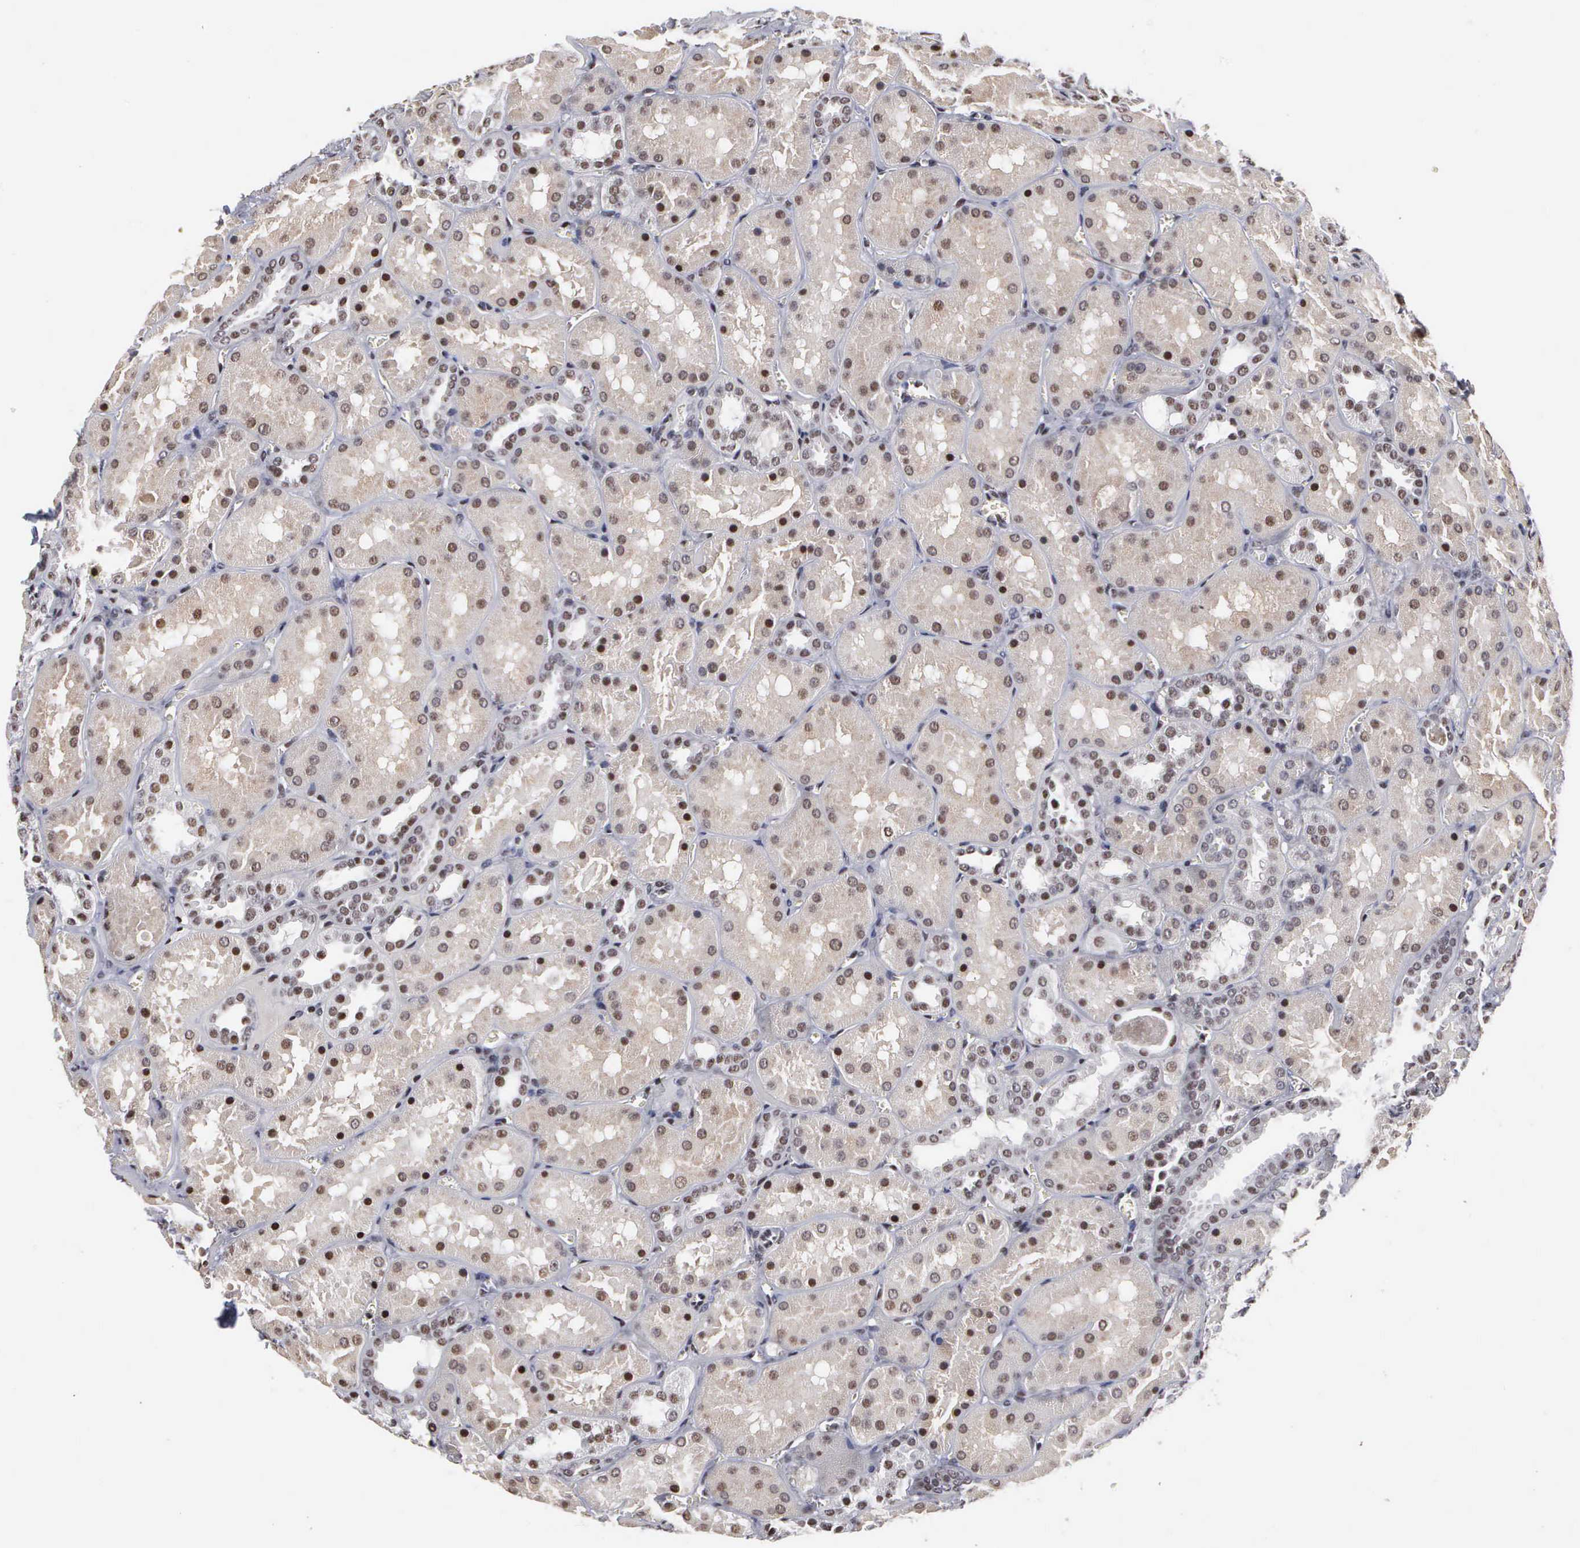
{"staining": {"intensity": "negative", "quantity": "none", "location": "none"}, "tissue": "kidney", "cell_type": "Cells in glomeruli", "image_type": "normal", "snomed": [{"axis": "morphology", "description": "Normal tissue, NOS"}, {"axis": "topography", "description": "Kidney"}], "caption": "High power microscopy micrograph of an immunohistochemistry image of normal kidney, revealing no significant expression in cells in glomeruli.", "gene": "KIAA0586", "patient": {"sex": "female", "age": 52}}